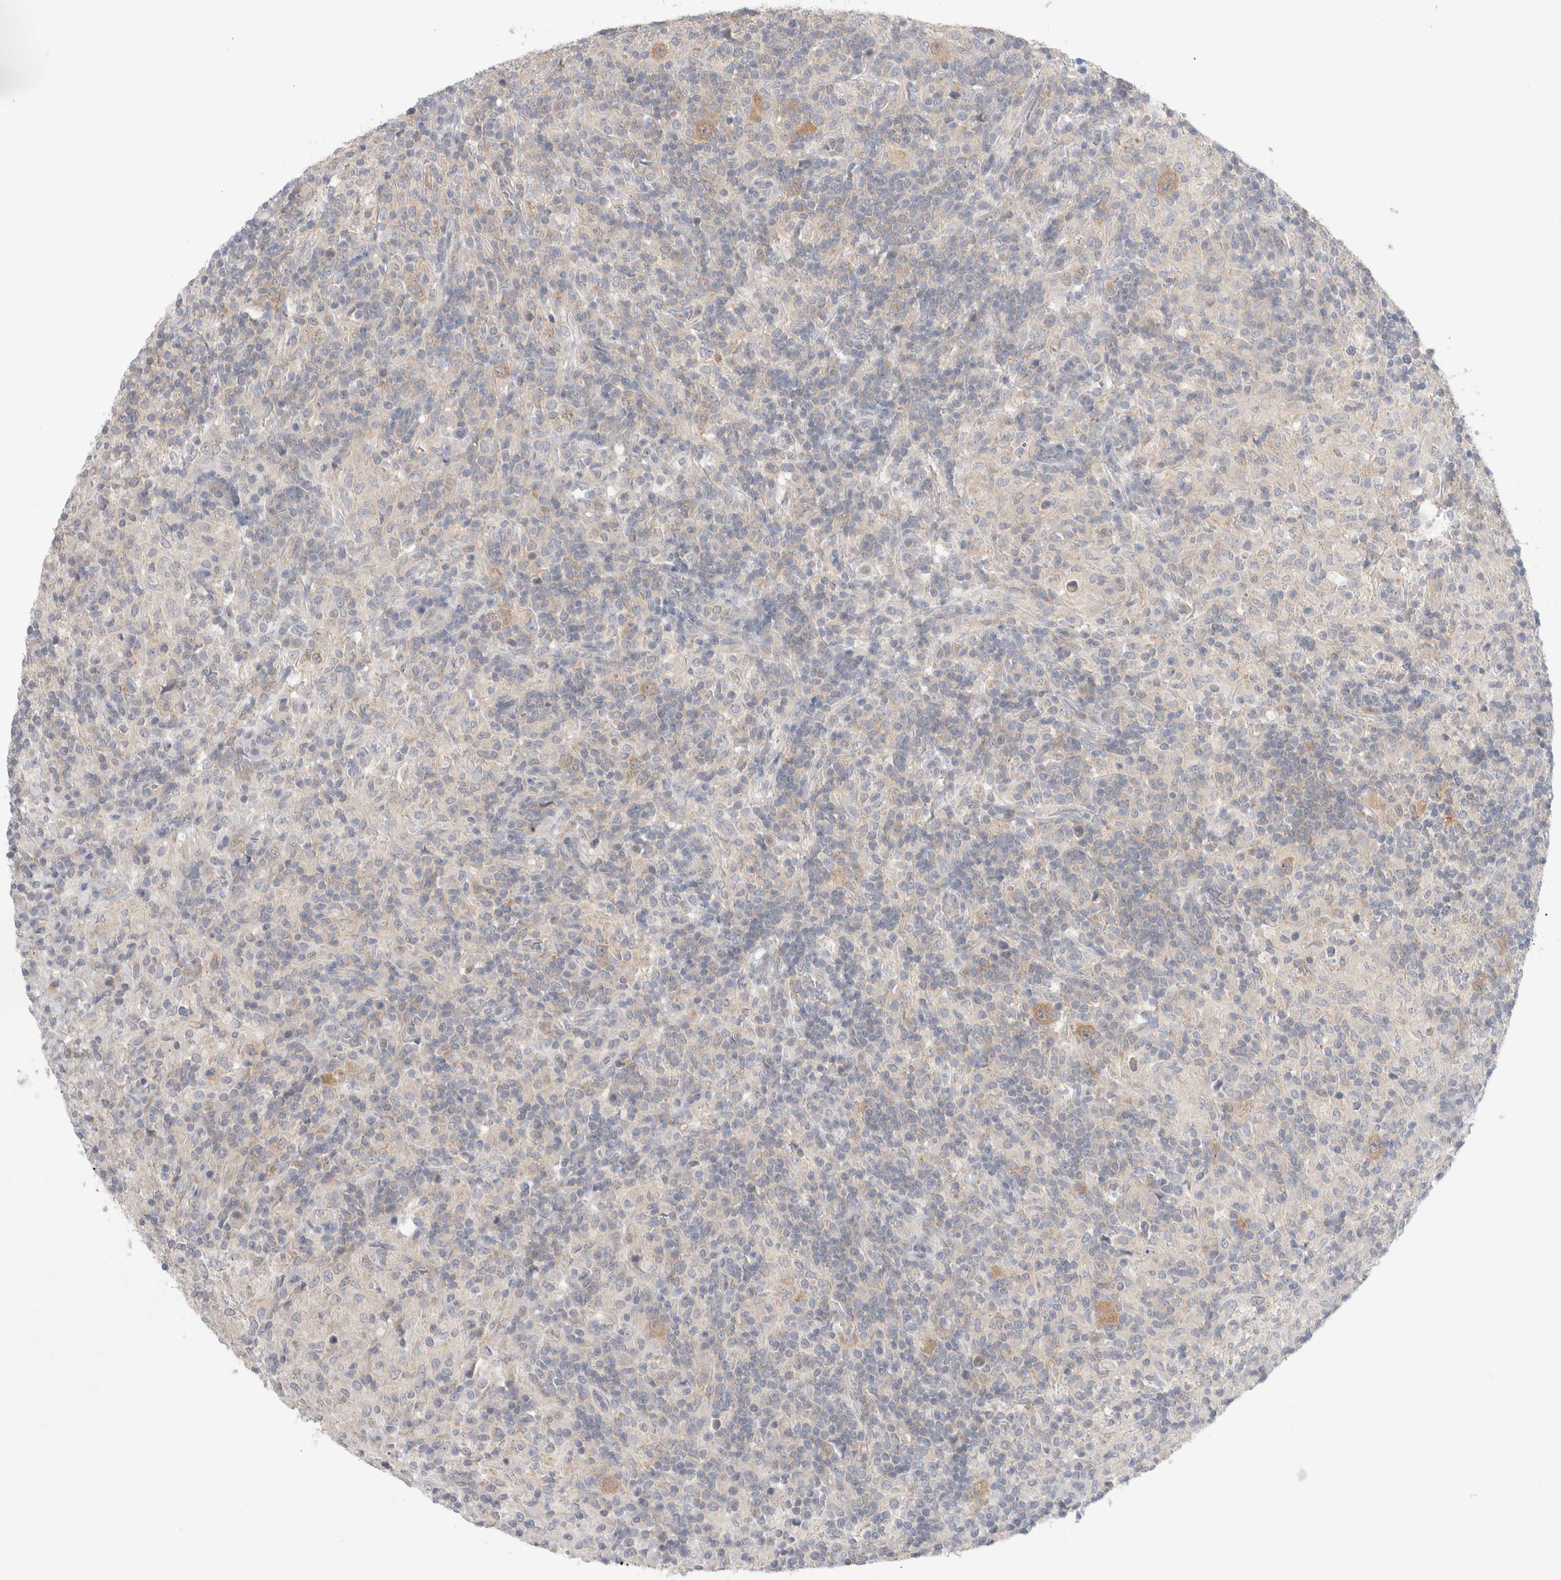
{"staining": {"intensity": "moderate", "quantity": ">75%", "location": "cytoplasmic/membranous"}, "tissue": "lymphoma", "cell_type": "Tumor cells", "image_type": "cancer", "snomed": [{"axis": "morphology", "description": "Hodgkin's disease, NOS"}, {"axis": "topography", "description": "Lymph node"}], "caption": "Immunohistochemistry (IHC) (DAB) staining of lymphoma displays moderate cytoplasmic/membranous protein expression in about >75% of tumor cells.", "gene": "NDOR1", "patient": {"sex": "male", "age": 70}}